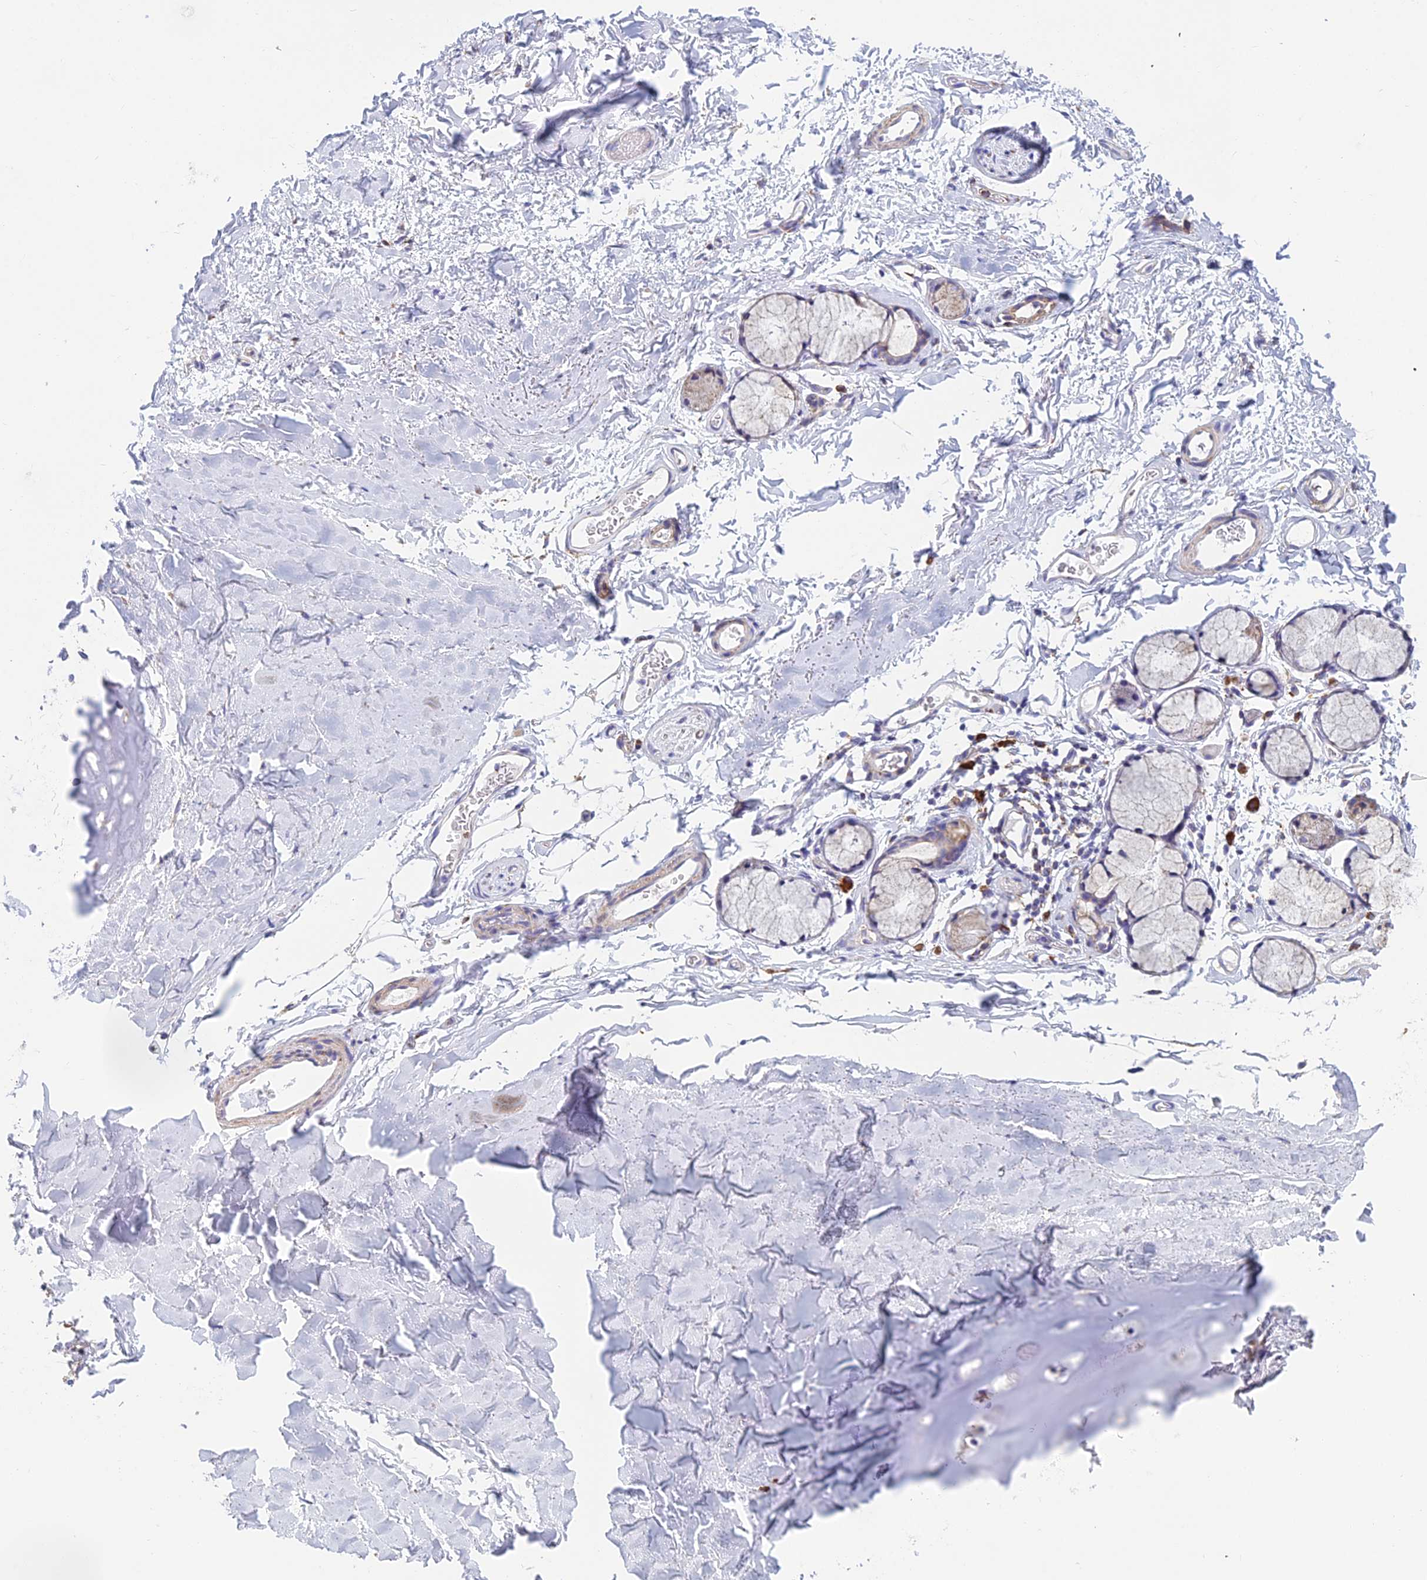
{"staining": {"intensity": "weak", "quantity": "25%-75%", "location": "cytoplasmic/membranous"}, "tissue": "adipose tissue", "cell_type": "Adipocytes", "image_type": "normal", "snomed": [{"axis": "morphology", "description": "Normal tissue, NOS"}, {"axis": "topography", "description": "Bronchus"}], "caption": "Weak cytoplasmic/membranous staining for a protein is seen in about 25%-75% of adipocytes of unremarkable adipose tissue using immunohistochemistry.", "gene": "OR2W3", "patient": {"sex": "female", "age": 73}}